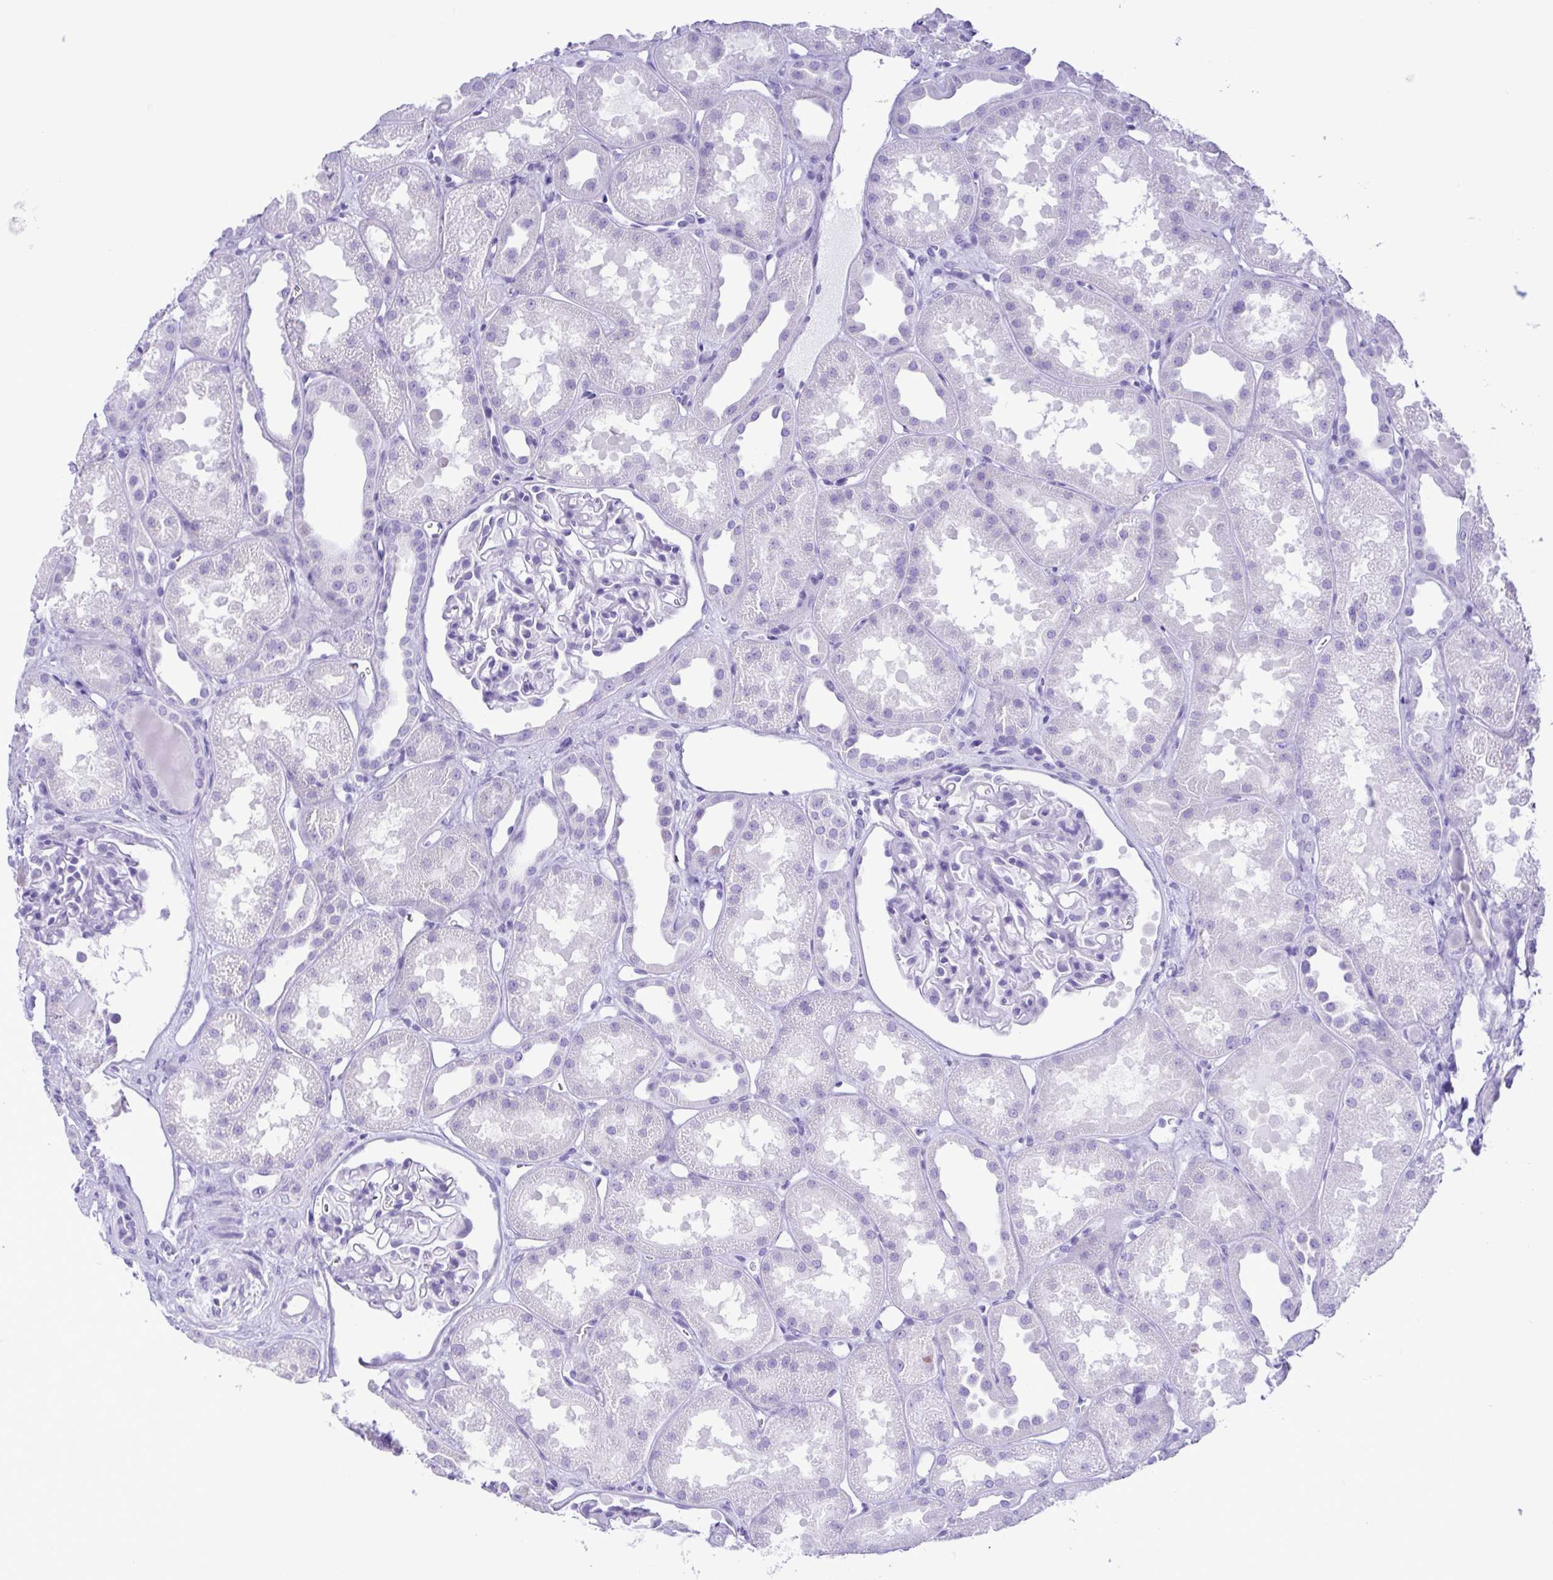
{"staining": {"intensity": "negative", "quantity": "none", "location": "none"}, "tissue": "kidney", "cell_type": "Cells in glomeruli", "image_type": "normal", "snomed": [{"axis": "morphology", "description": "Normal tissue, NOS"}, {"axis": "topography", "description": "Kidney"}], "caption": "Immunohistochemical staining of benign human kidney shows no significant positivity in cells in glomeruli.", "gene": "CASP14", "patient": {"sex": "male", "age": 61}}